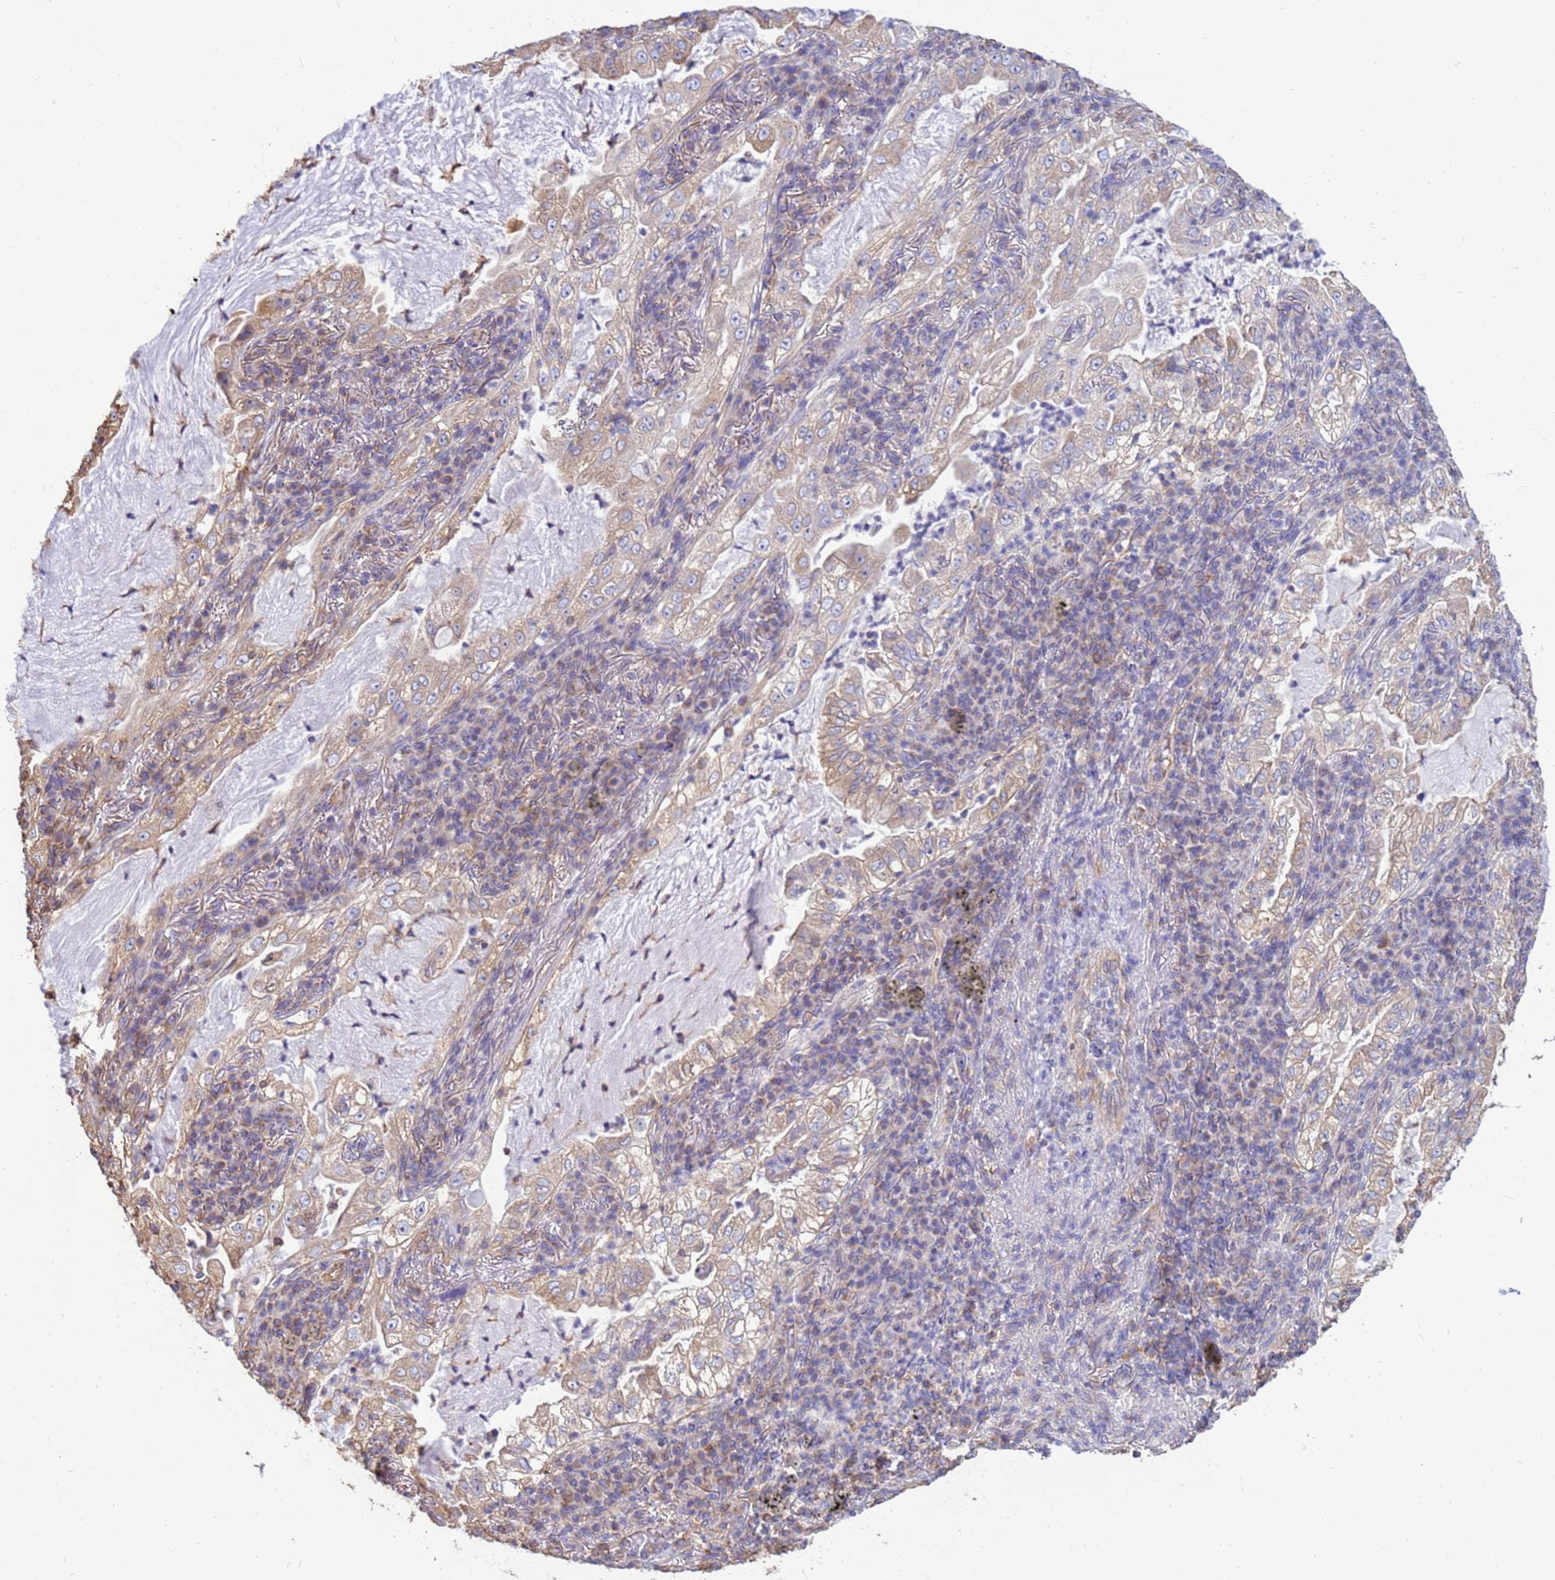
{"staining": {"intensity": "weak", "quantity": "<25%", "location": "cytoplasmic/membranous"}, "tissue": "lung cancer", "cell_type": "Tumor cells", "image_type": "cancer", "snomed": [{"axis": "morphology", "description": "Adenocarcinoma, NOS"}, {"axis": "topography", "description": "Lung"}], "caption": "This is an immunohistochemistry (IHC) micrograph of human lung cancer (adenocarcinoma). There is no staining in tumor cells.", "gene": "TUBB1", "patient": {"sex": "female", "age": 73}}